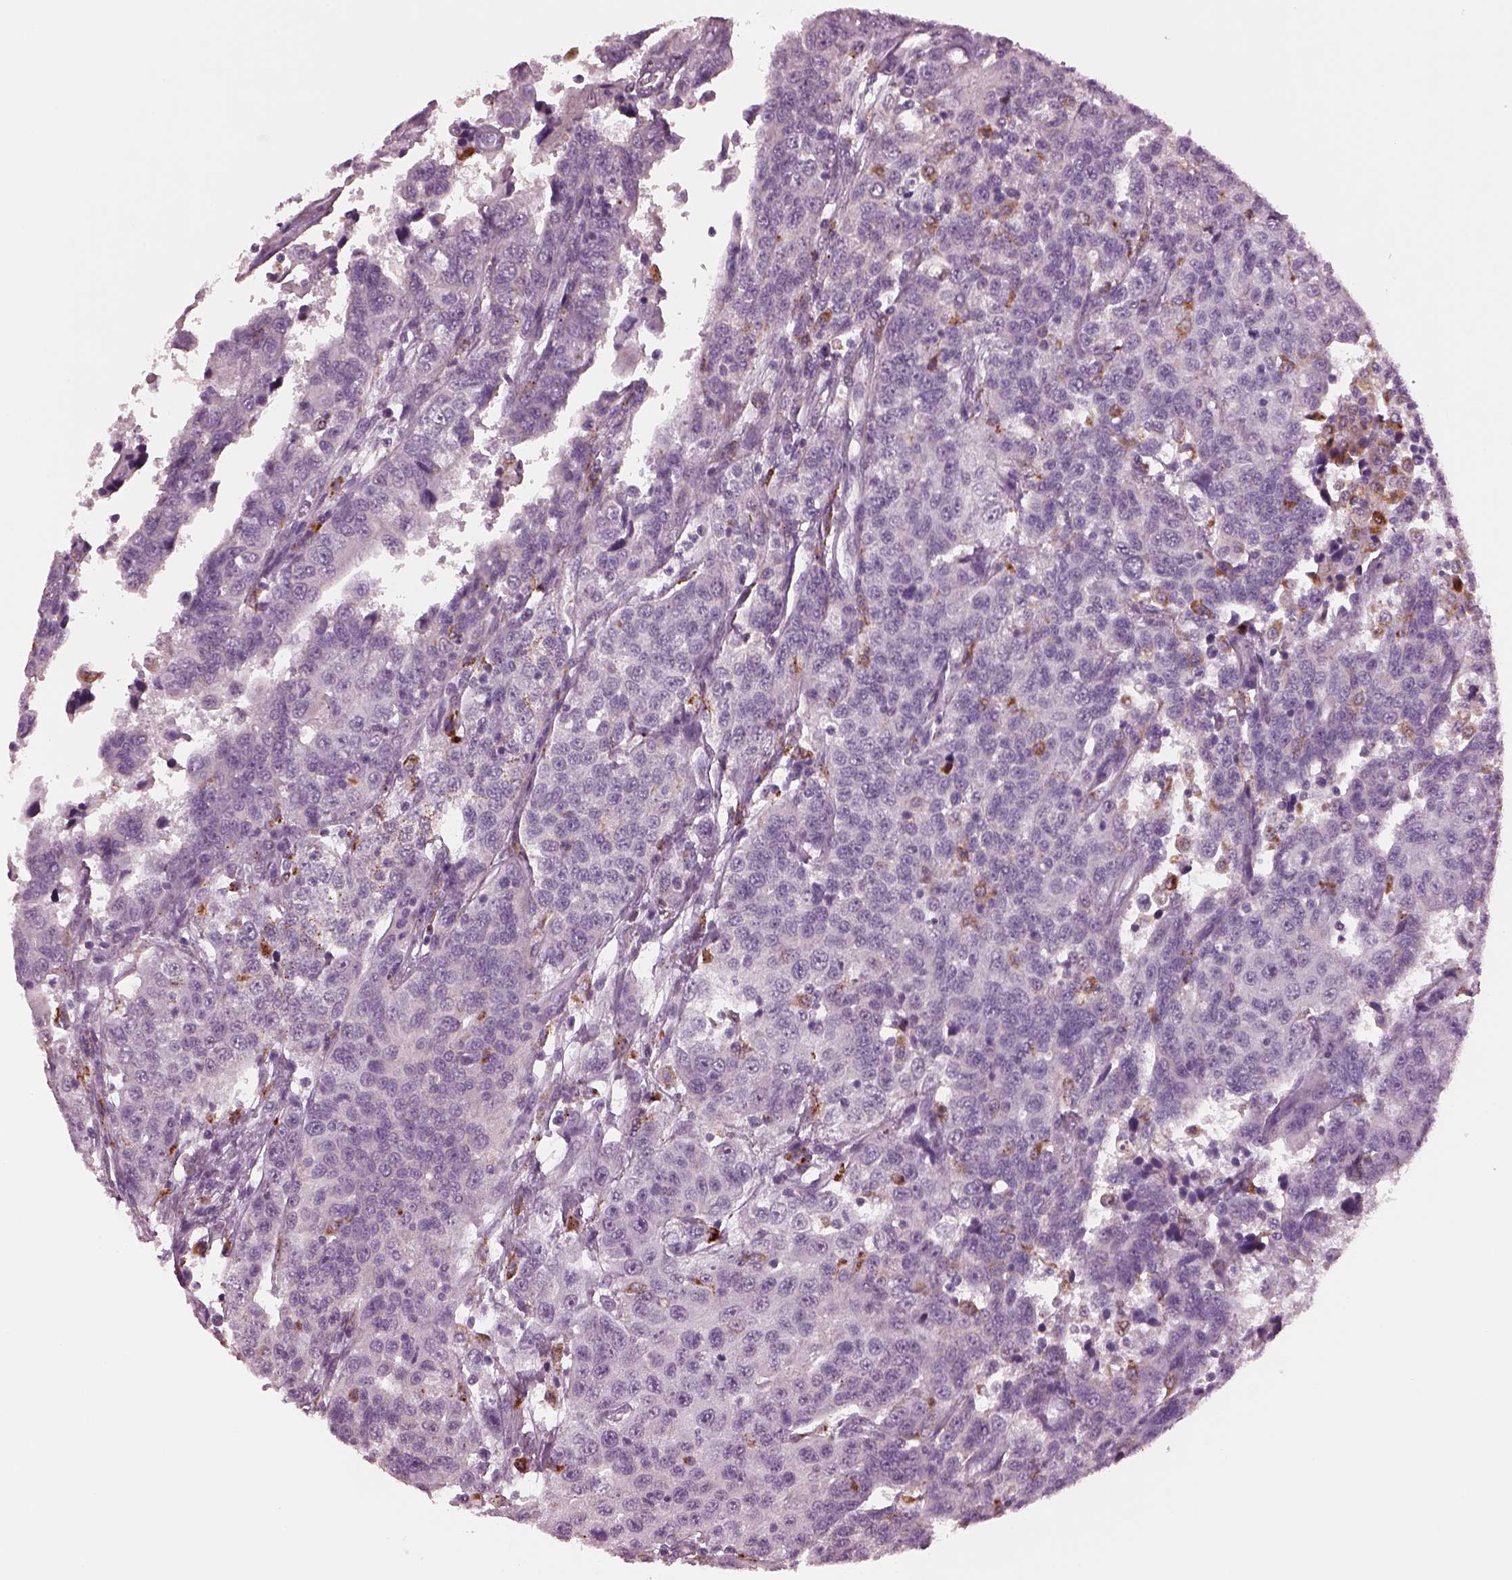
{"staining": {"intensity": "negative", "quantity": "none", "location": "none"}, "tissue": "urothelial cancer", "cell_type": "Tumor cells", "image_type": "cancer", "snomed": [{"axis": "morphology", "description": "Urothelial carcinoma, NOS"}, {"axis": "morphology", "description": "Urothelial carcinoma, High grade"}, {"axis": "topography", "description": "Urinary bladder"}], "caption": "Tumor cells show no significant expression in urothelial cancer.", "gene": "SLAMF8", "patient": {"sex": "female", "age": 73}}